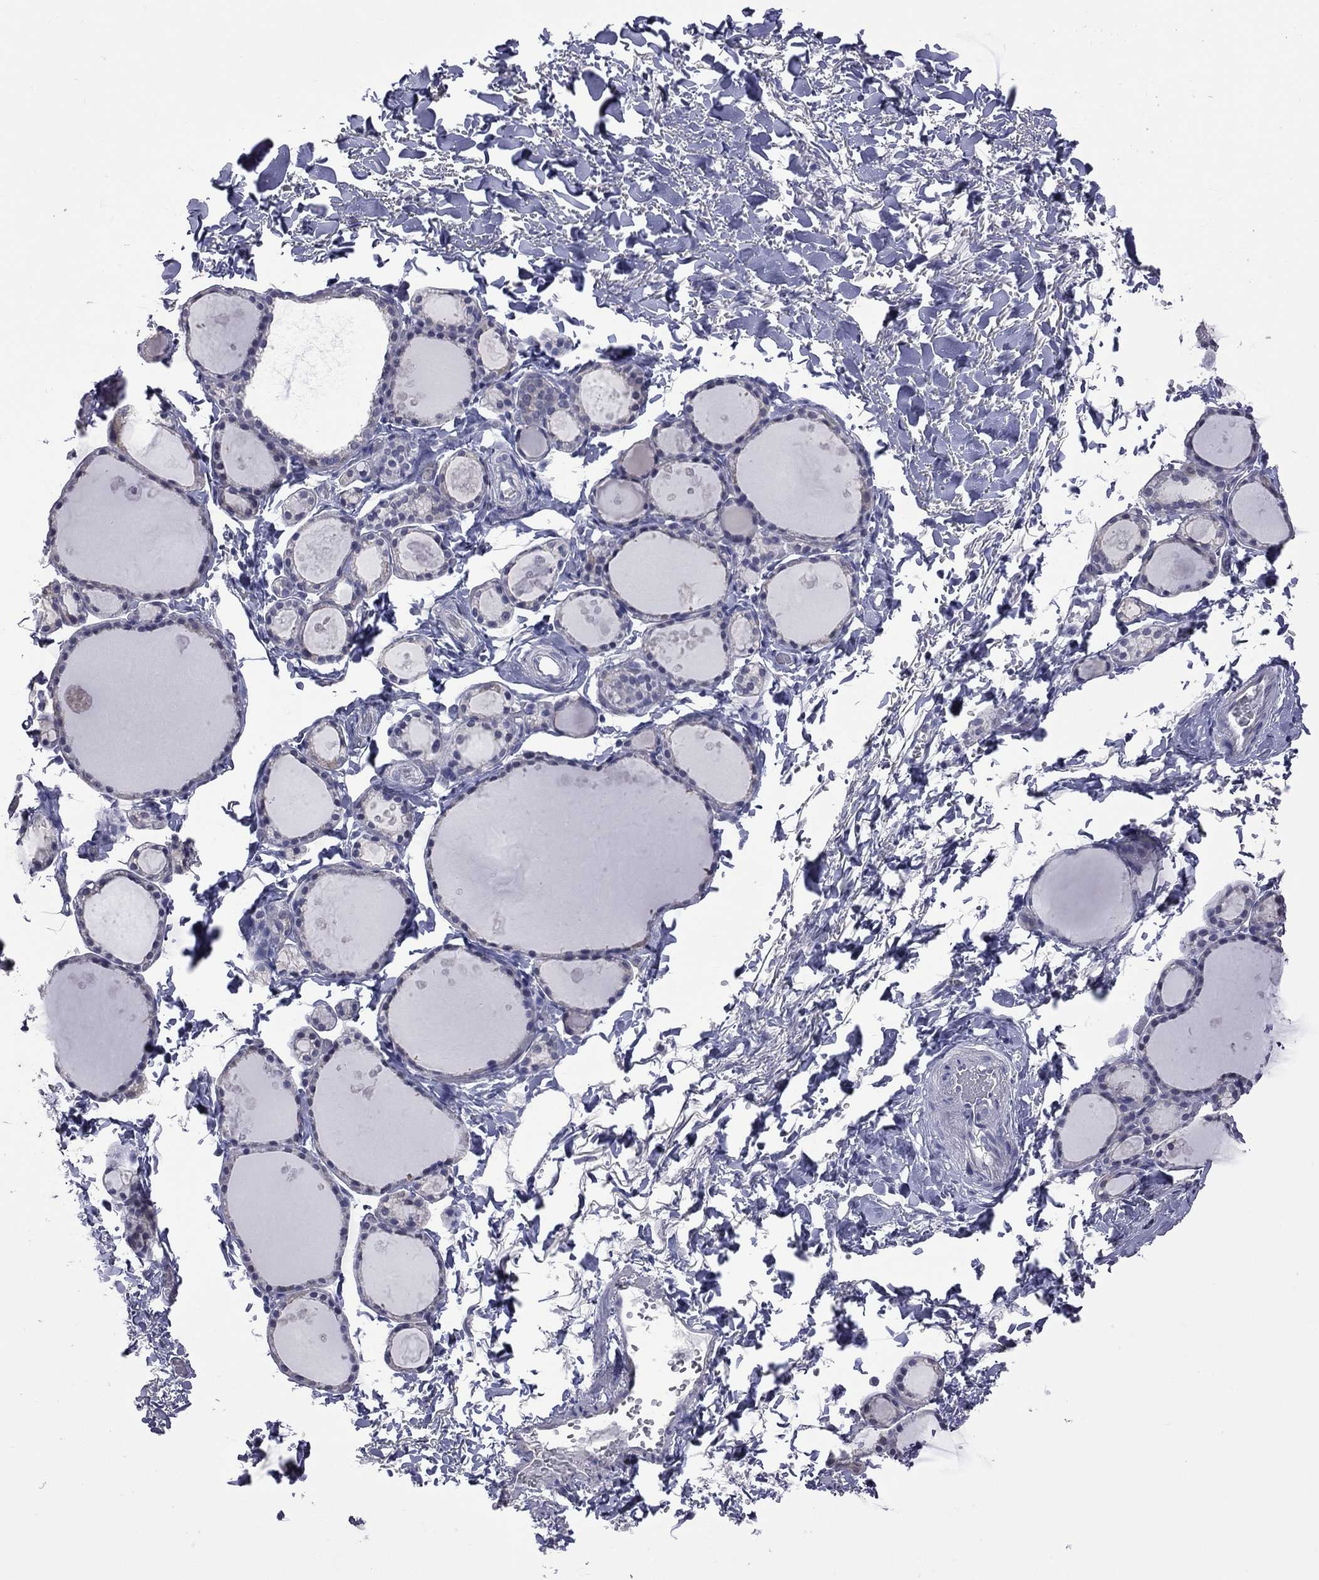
{"staining": {"intensity": "negative", "quantity": "none", "location": "none"}, "tissue": "thyroid gland", "cell_type": "Glandular cells", "image_type": "normal", "snomed": [{"axis": "morphology", "description": "Normal tissue, NOS"}, {"axis": "topography", "description": "Thyroid gland"}], "caption": "Immunohistochemical staining of benign human thyroid gland reveals no significant staining in glandular cells. Brightfield microscopy of immunohistochemistry stained with DAB (3,3'-diaminobenzidine) (brown) and hematoxylin (blue), captured at high magnification.", "gene": "HYLS1", "patient": {"sex": "male", "age": 68}}